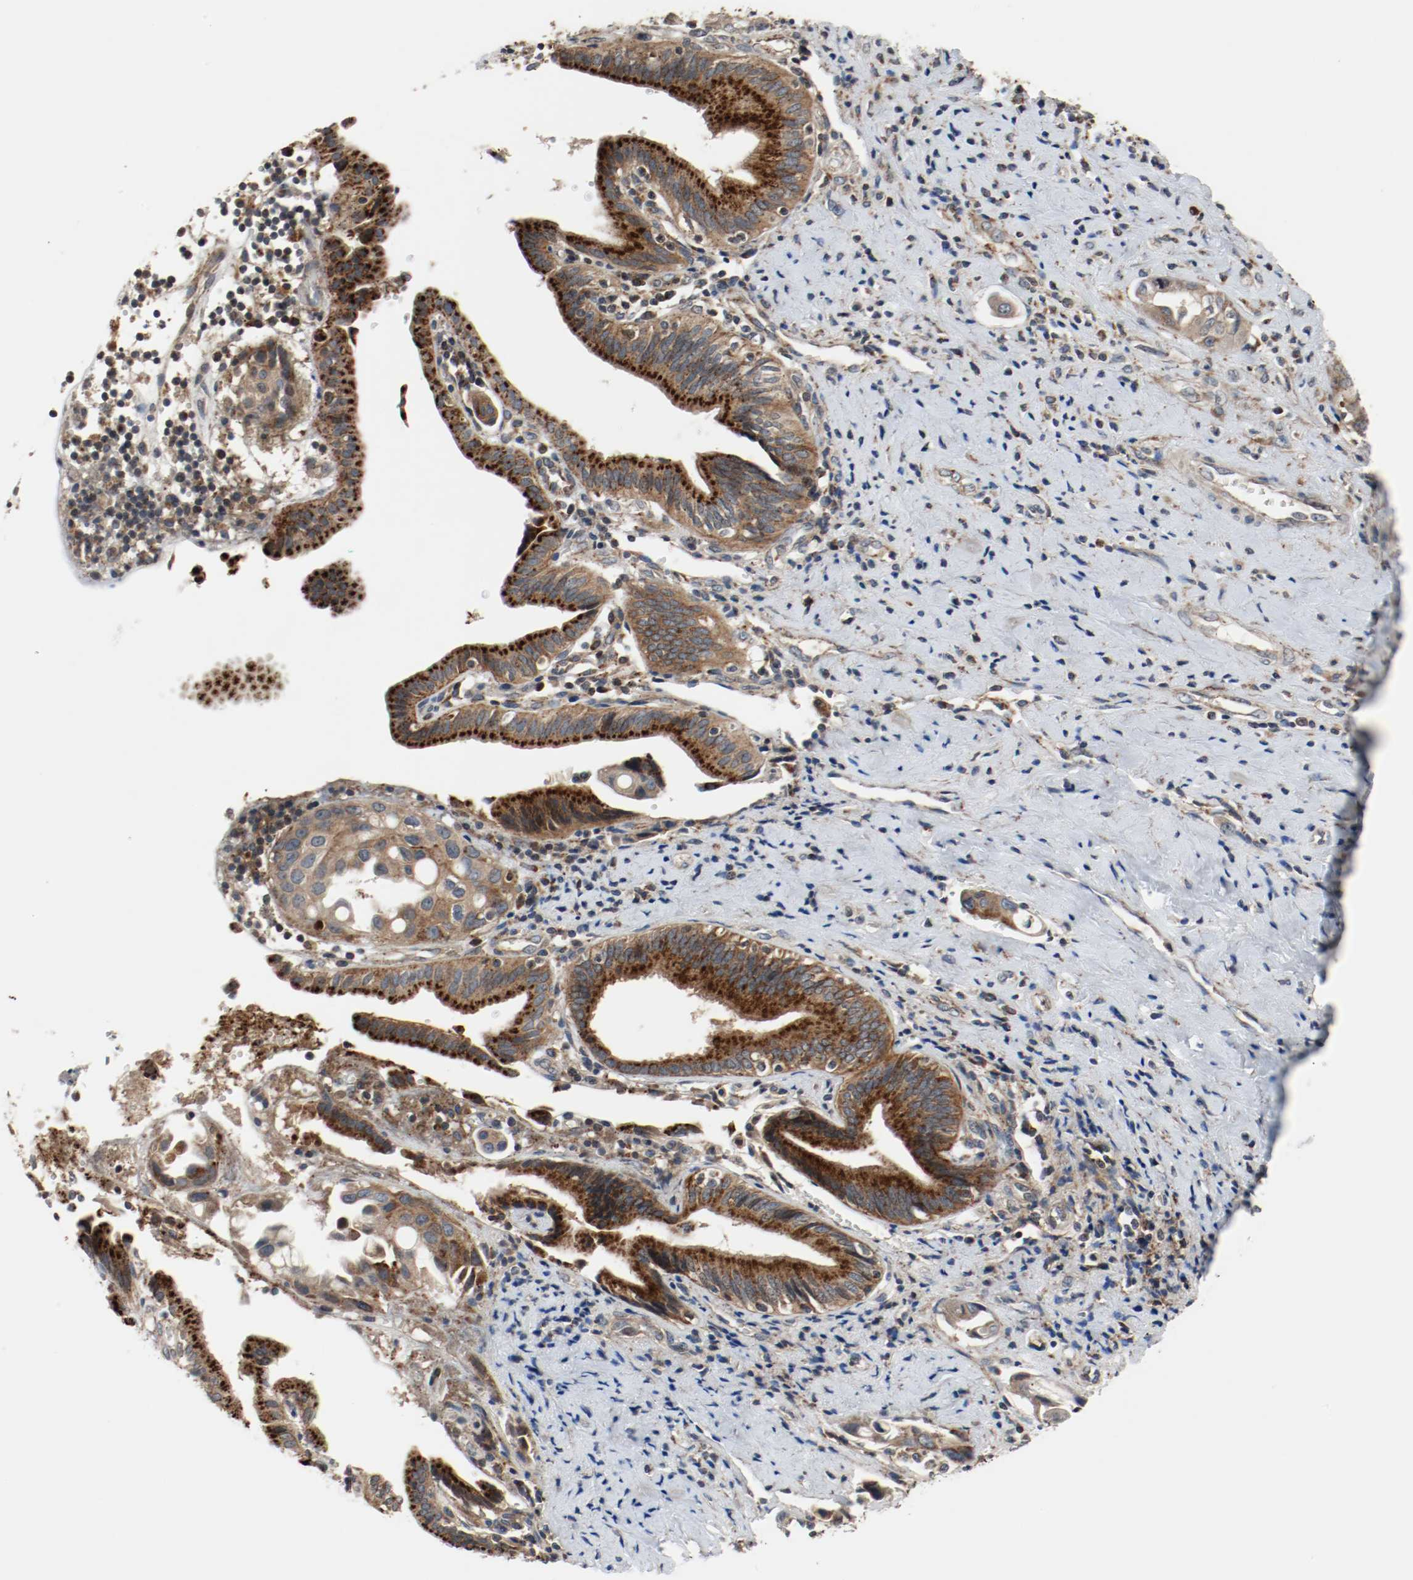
{"staining": {"intensity": "strong", "quantity": ">75%", "location": "cytoplasmic/membranous"}, "tissue": "pancreatic cancer", "cell_type": "Tumor cells", "image_type": "cancer", "snomed": [{"axis": "morphology", "description": "Adenocarcinoma, NOS"}, {"axis": "topography", "description": "Pancreas"}], "caption": "Pancreatic cancer was stained to show a protein in brown. There is high levels of strong cytoplasmic/membranous positivity in approximately >75% of tumor cells.", "gene": "LAMP2", "patient": {"sex": "female", "age": 60}}